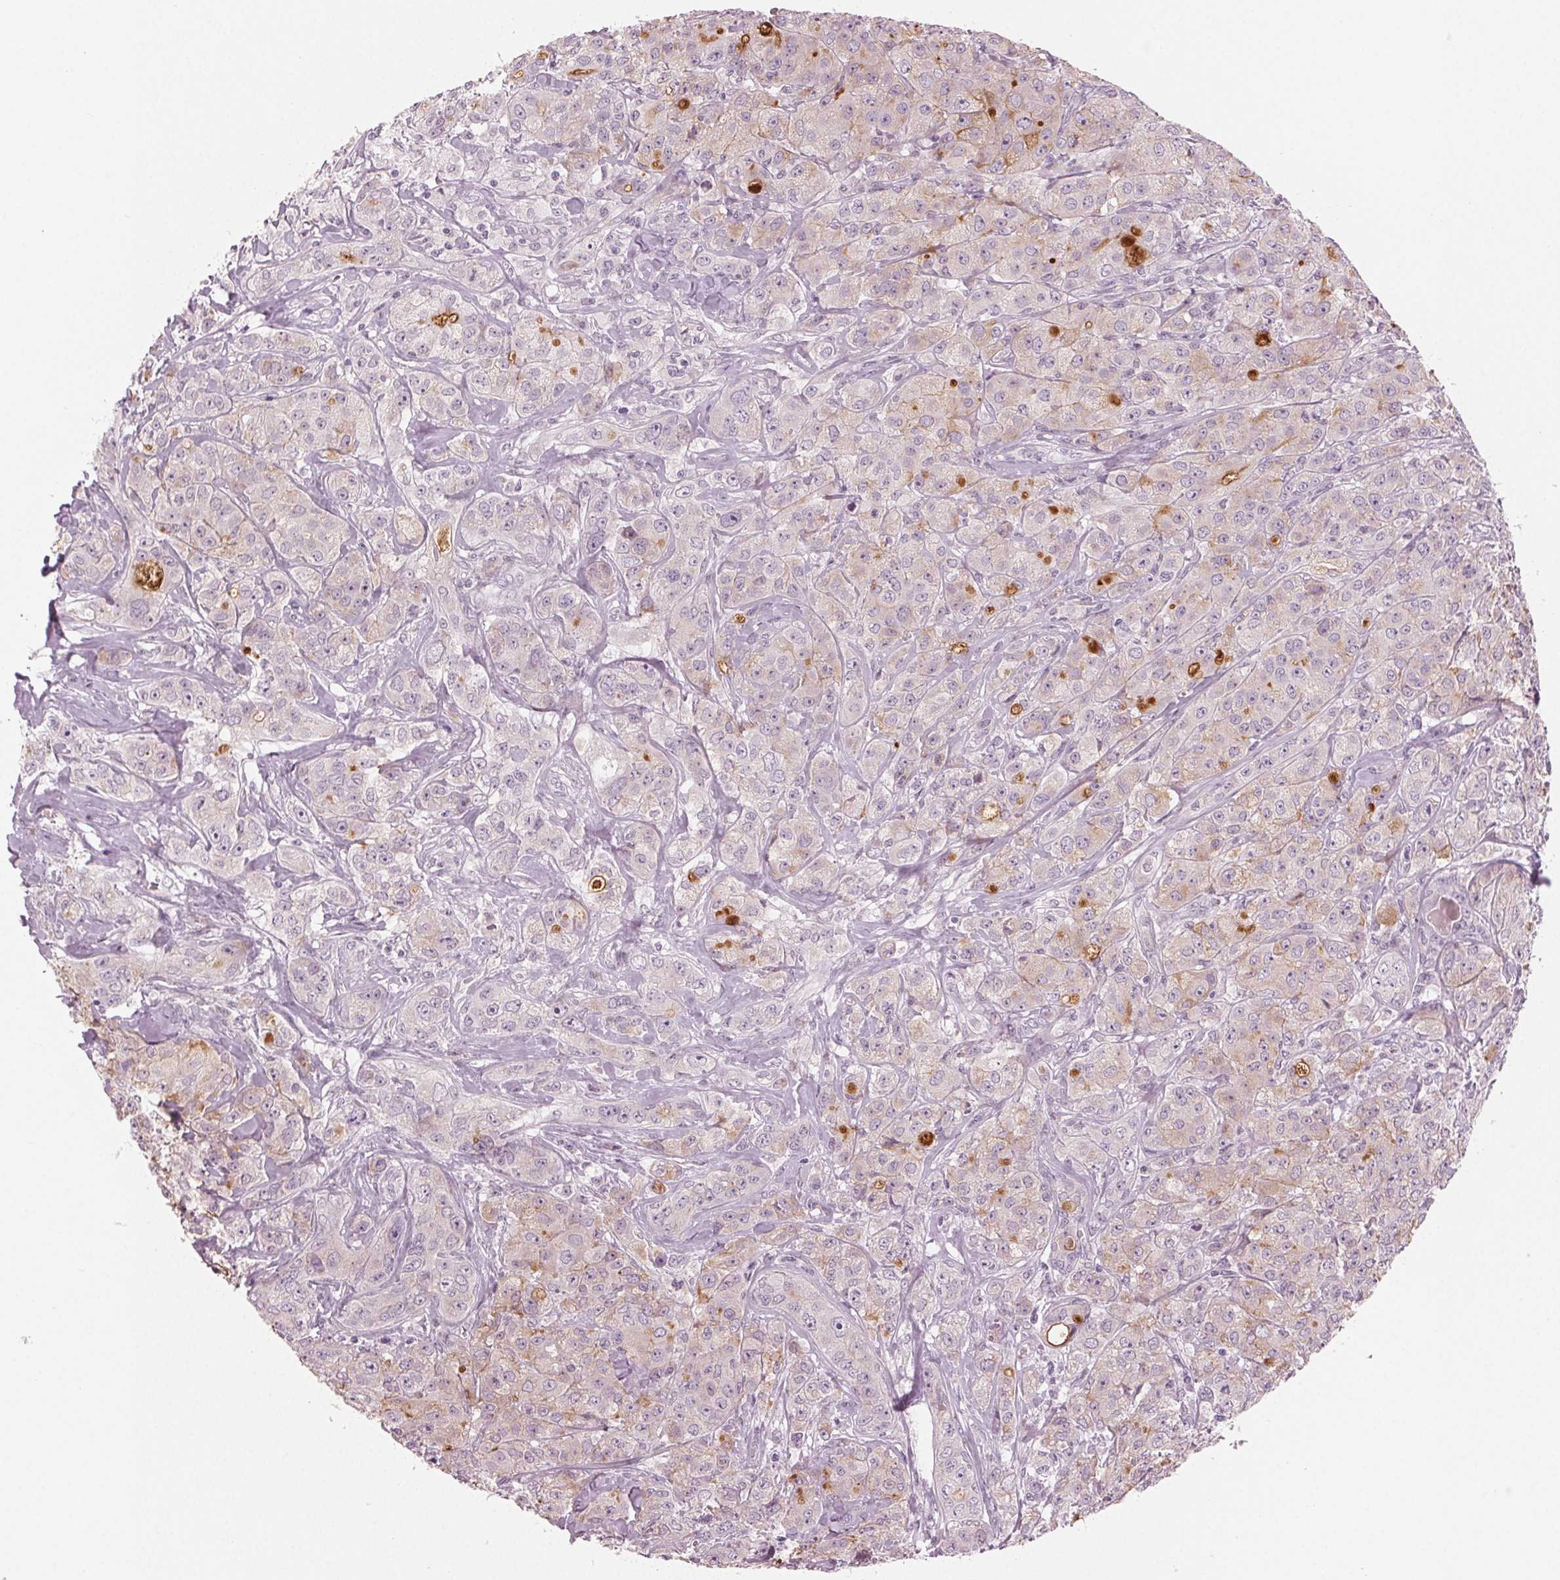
{"staining": {"intensity": "moderate", "quantity": "<25%", "location": "cytoplasmic/membranous"}, "tissue": "breast cancer", "cell_type": "Tumor cells", "image_type": "cancer", "snomed": [{"axis": "morphology", "description": "Duct carcinoma"}, {"axis": "topography", "description": "Breast"}], "caption": "Immunohistochemical staining of invasive ductal carcinoma (breast) exhibits low levels of moderate cytoplasmic/membranous protein expression in approximately <25% of tumor cells.", "gene": "PRAP1", "patient": {"sex": "female", "age": 43}}